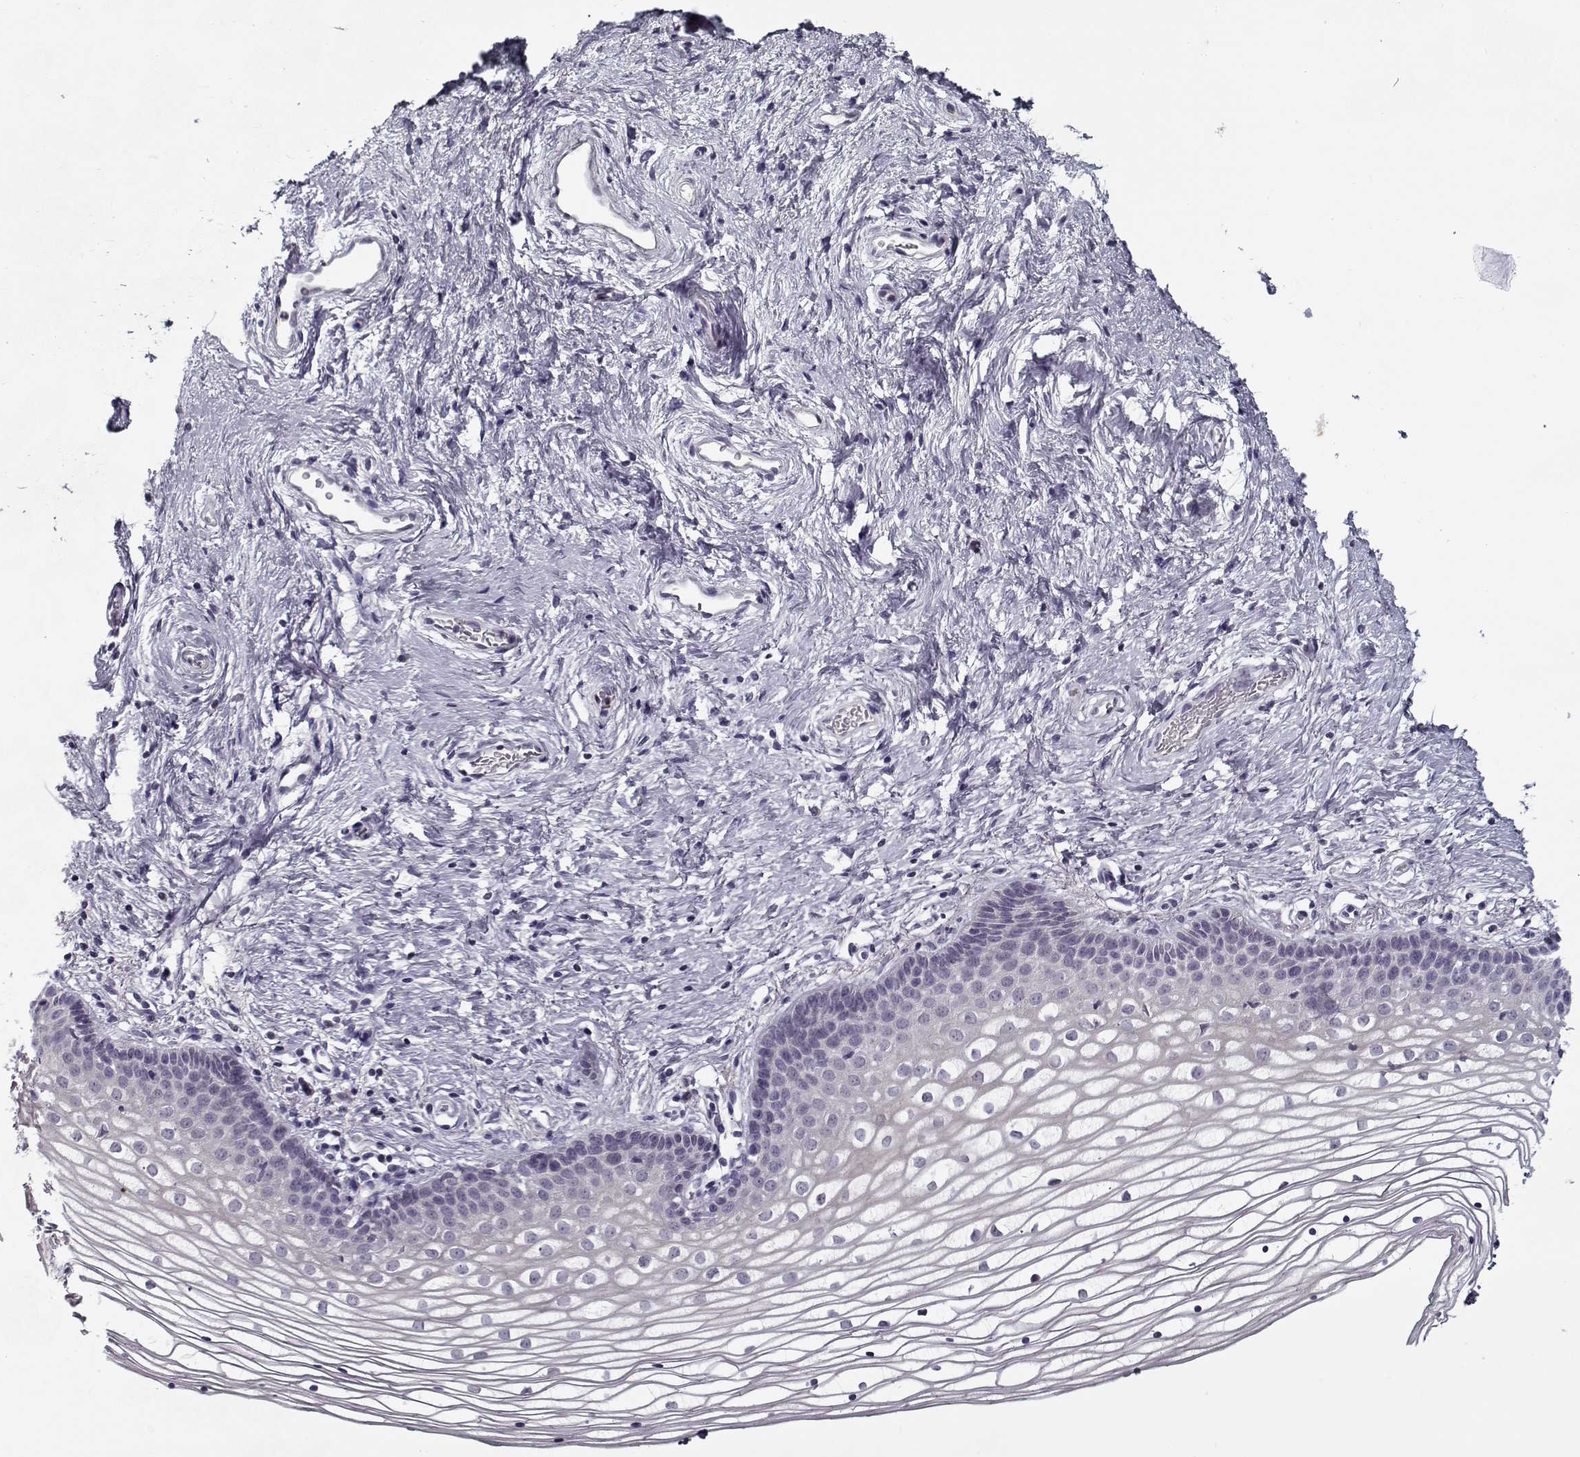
{"staining": {"intensity": "negative", "quantity": "none", "location": "none"}, "tissue": "vagina", "cell_type": "Squamous epithelial cells", "image_type": "normal", "snomed": [{"axis": "morphology", "description": "Normal tissue, NOS"}, {"axis": "topography", "description": "Vagina"}], "caption": "Vagina stained for a protein using IHC displays no expression squamous epithelial cells.", "gene": "DDX25", "patient": {"sex": "female", "age": 36}}